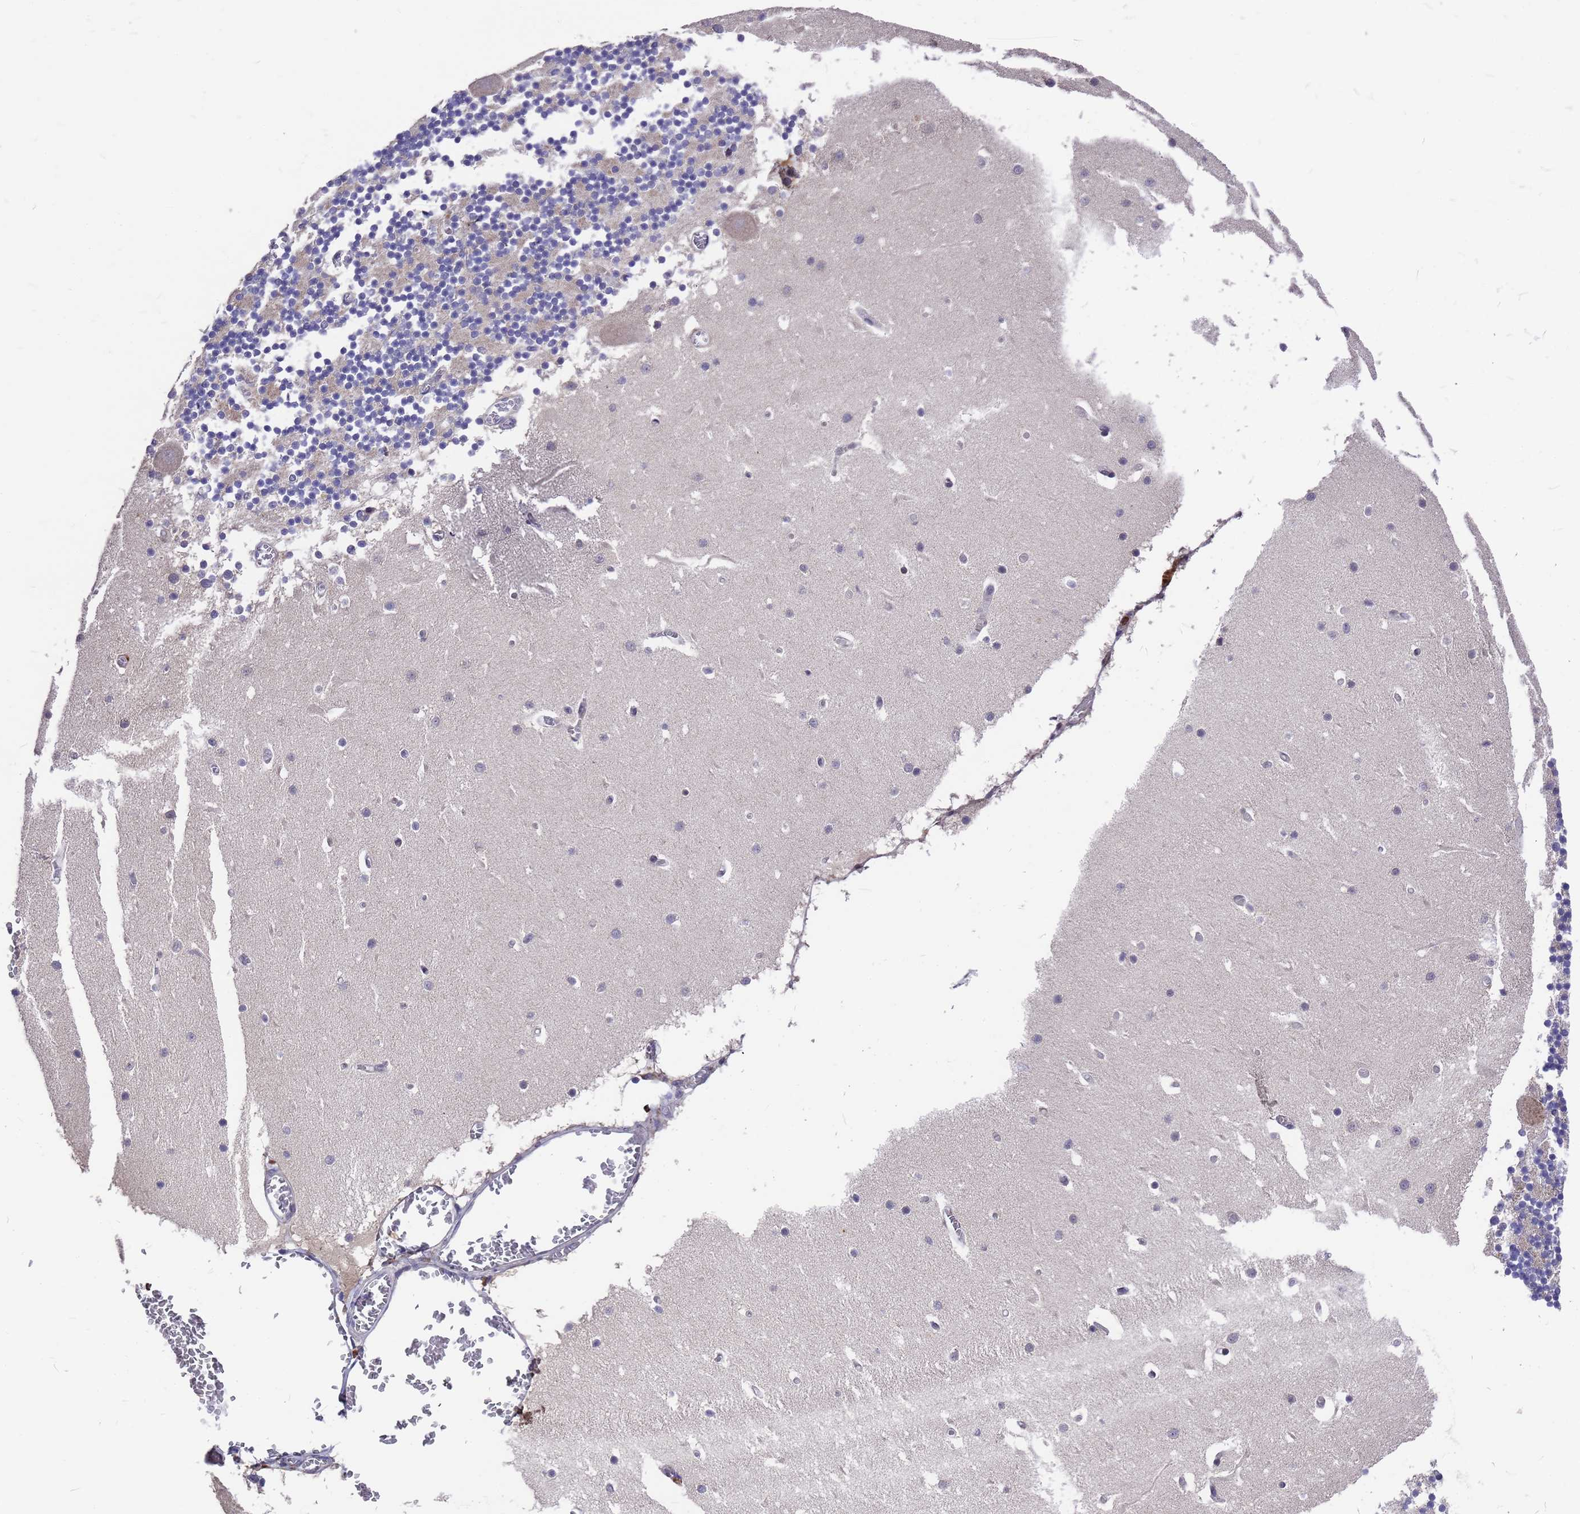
{"staining": {"intensity": "negative", "quantity": "none", "location": "none"}, "tissue": "cerebellum", "cell_type": "Cells in granular layer", "image_type": "normal", "snomed": [{"axis": "morphology", "description": "Normal tissue, NOS"}, {"axis": "topography", "description": "Cerebellum"}], "caption": "A photomicrograph of cerebellum stained for a protein exhibits no brown staining in cells in granular layer.", "gene": "ZNF717", "patient": {"sex": "female", "age": 28}}